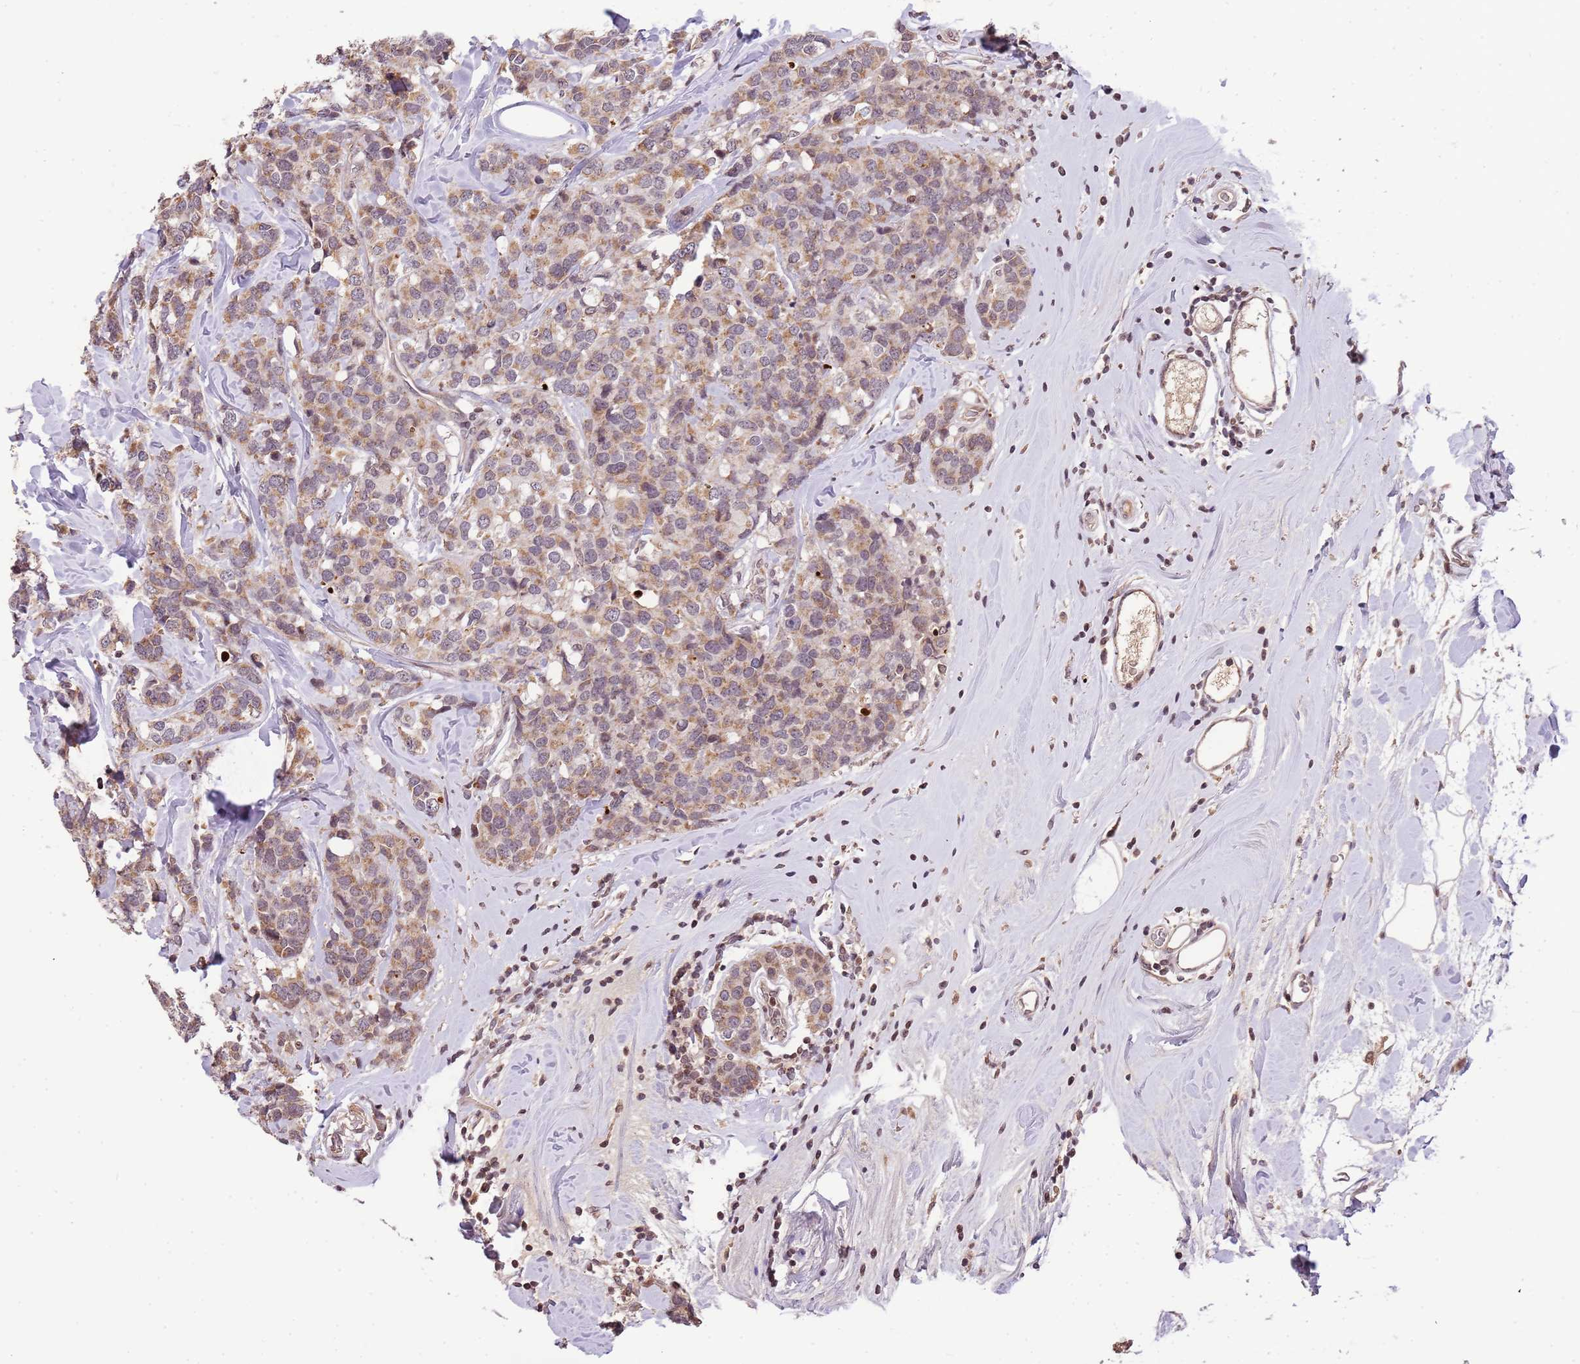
{"staining": {"intensity": "moderate", "quantity": ">75%", "location": "cytoplasmic/membranous"}, "tissue": "breast cancer", "cell_type": "Tumor cells", "image_type": "cancer", "snomed": [{"axis": "morphology", "description": "Lobular carcinoma"}, {"axis": "topography", "description": "Breast"}], "caption": "A medium amount of moderate cytoplasmic/membranous expression is appreciated in about >75% of tumor cells in breast cancer (lobular carcinoma) tissue.", "gene": "SAMSN1", "patient": {"sex": "female", "age": 59}}